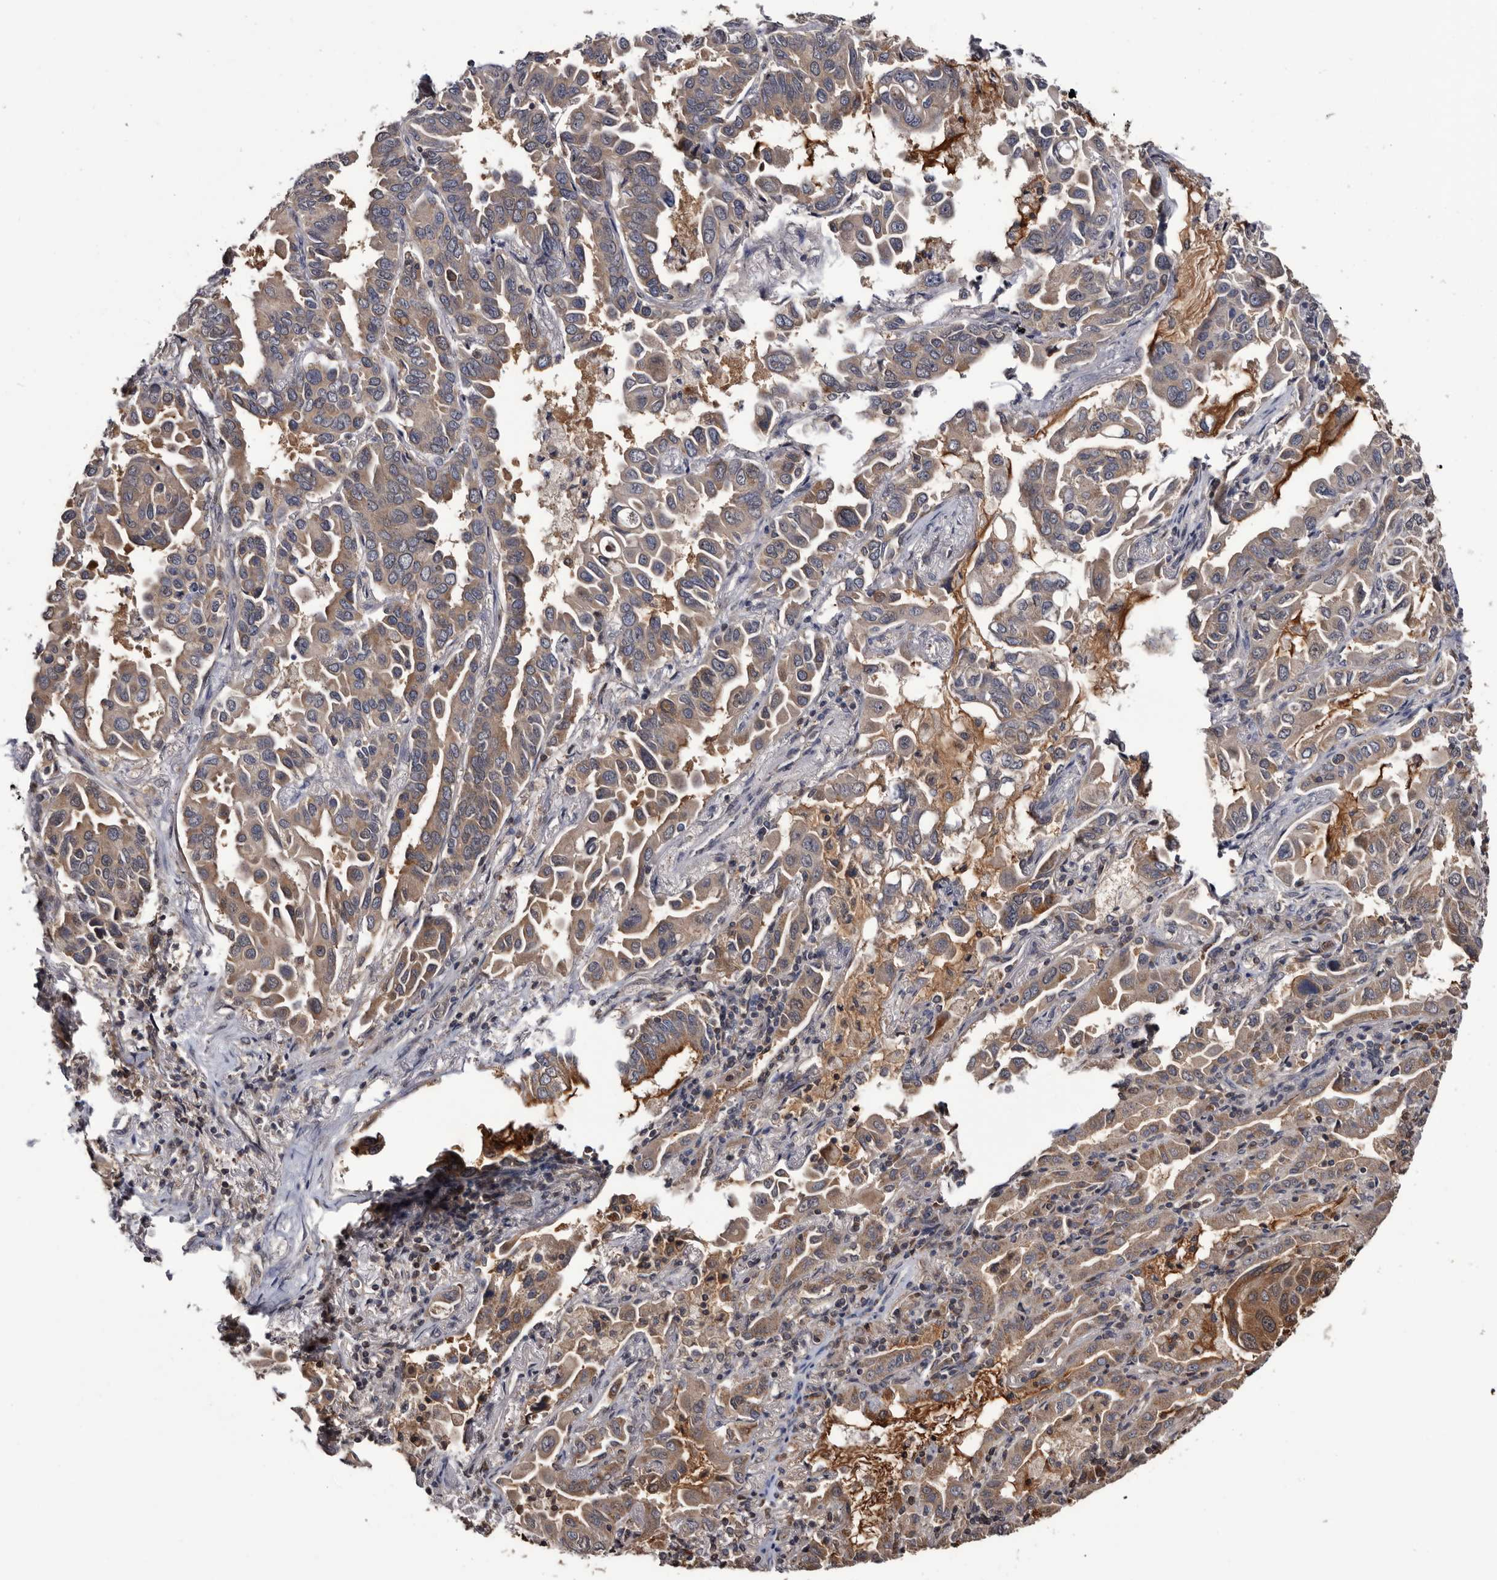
{"staining": {"intensity": "moderate", "quantity": "25%-75%", "location": "cytoplasmic/membranous"}, "tissue": "lung cancer", "cell_type": "Tumor cells", "image_type": "cancer", "snomed": [{"axis": "morphology", "description": "Adenocarcinoma, NOS"}, {"axis": "topography", "description": "Lung"}], "caption": "A medium amount of moderate cytoplasmic/membranous positivity is present in about 25%-75% of tumor cells in adenocarcinoma (lung) tissue. Ihc stains the protein in brown and the nuclei are stained blue.", "gene": "TTI2", "patient": {"sex": "male", "age": 64}}